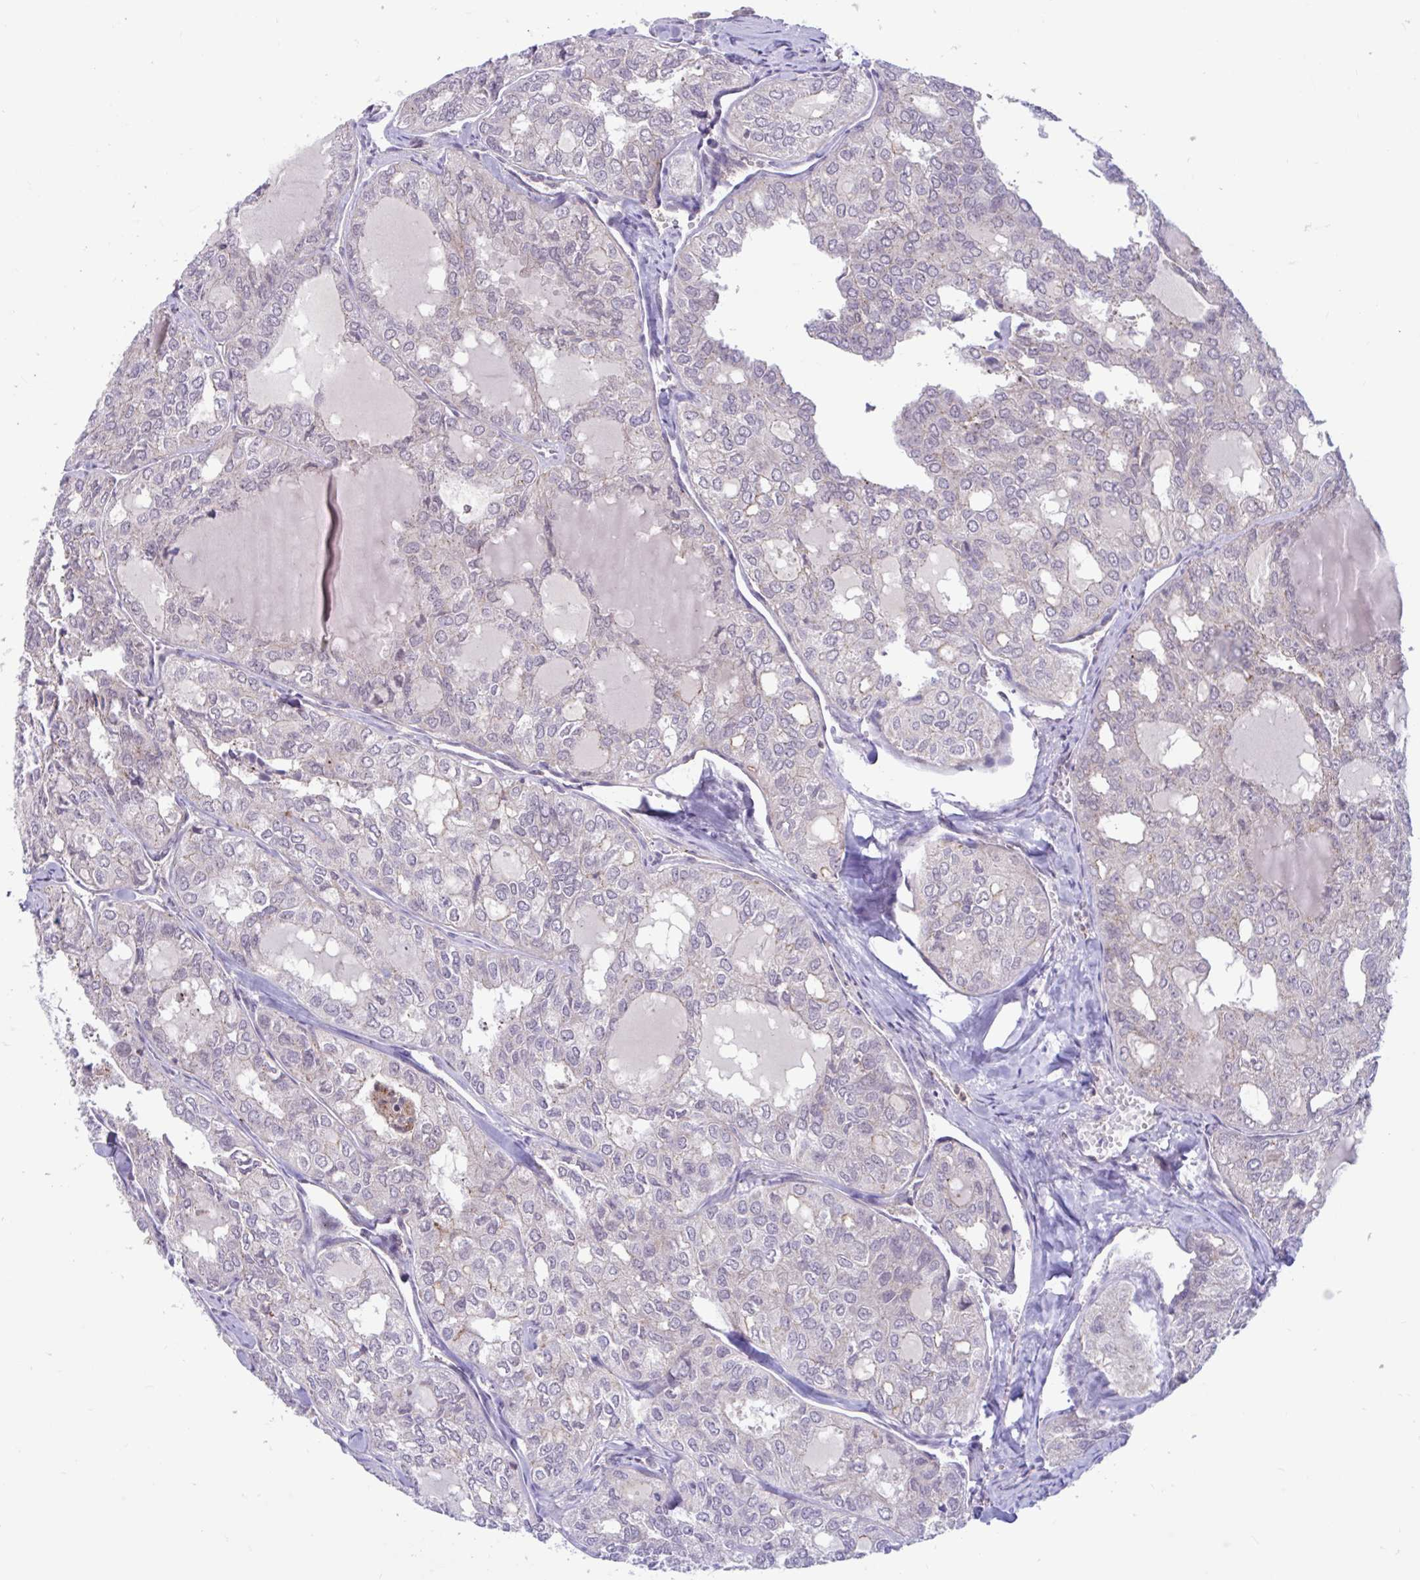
{"staining": {"intensity": "weak", "quantity": "25%-75%", "location": "cytoplasmic/membranous"}, "tissue": "thyroid cancer", "cell_type": "Tumor cells", "image_type": "cancer", "snomed": [{"axis": "morphology", "description": "Follicular adenoma carcinoma, NOS"}, {"axis": "topography", "description": "Thyroid gland"}], "caption": "Weak cytoplasmic/membranous protein expression is identified in approximately 25%-75% of tumor cells in follicular adenoma carcinoma (thyroid).", "gene": "IST1", "patient": {"sex": "male", "age": 75}}